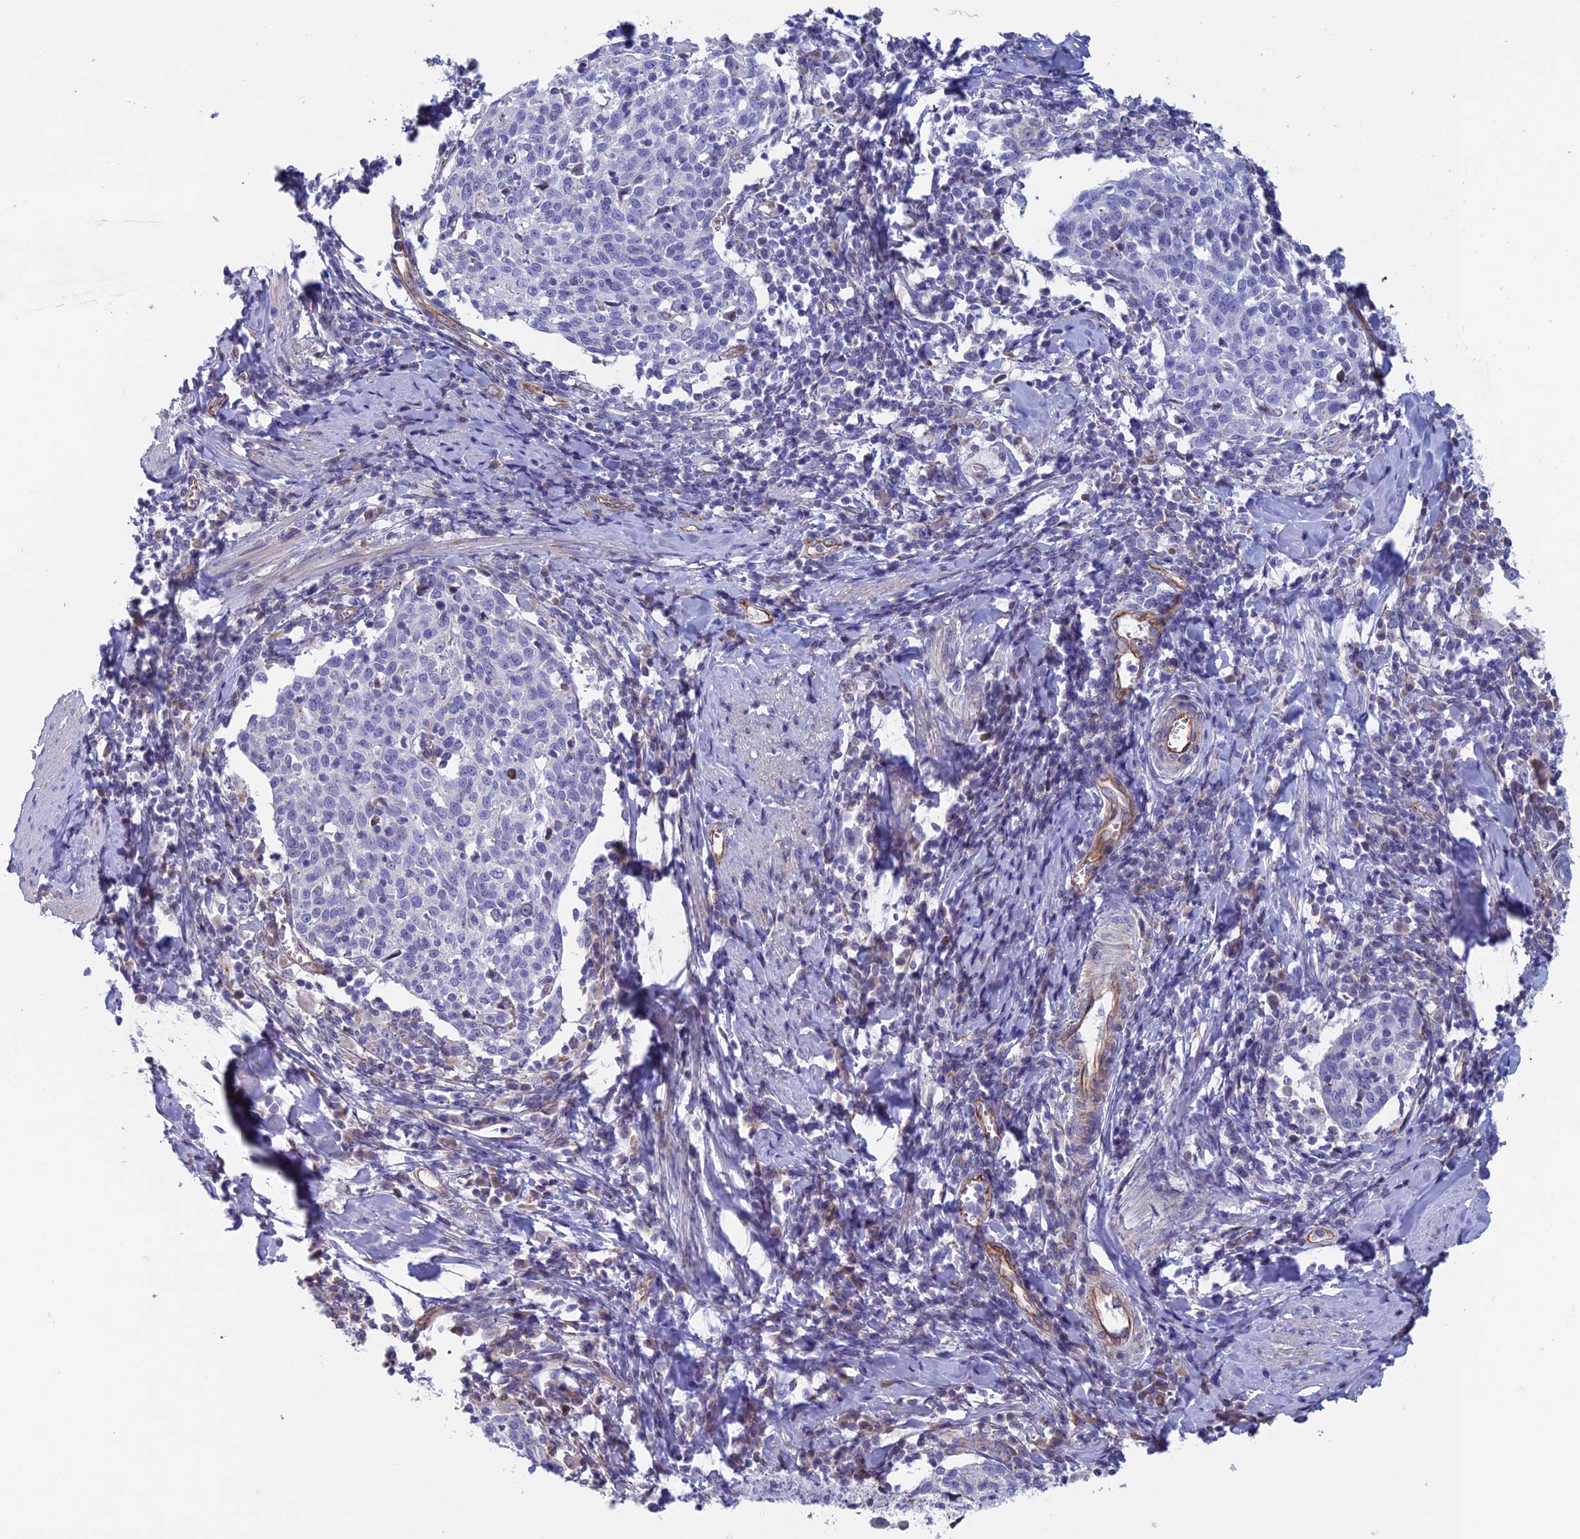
{"staining": {"intensity": "negative", "quantity": "none", "location": "none"}, "tissue": "cervical cancer", "cell_type": "Tumor cells", "image_type": "cancer", "snomed": [{"axis": "morphology", "description": "Squamous cell carcinoma, NOS"}, {"axis": "topography", "description": "Cervix"}], "caption": "Image shows no protein positivity in tumor cells of cervical squamous cell carcinoma tissue.", "gene": "BCL2L10", "patient": {"sex": "female", "age": 52}}